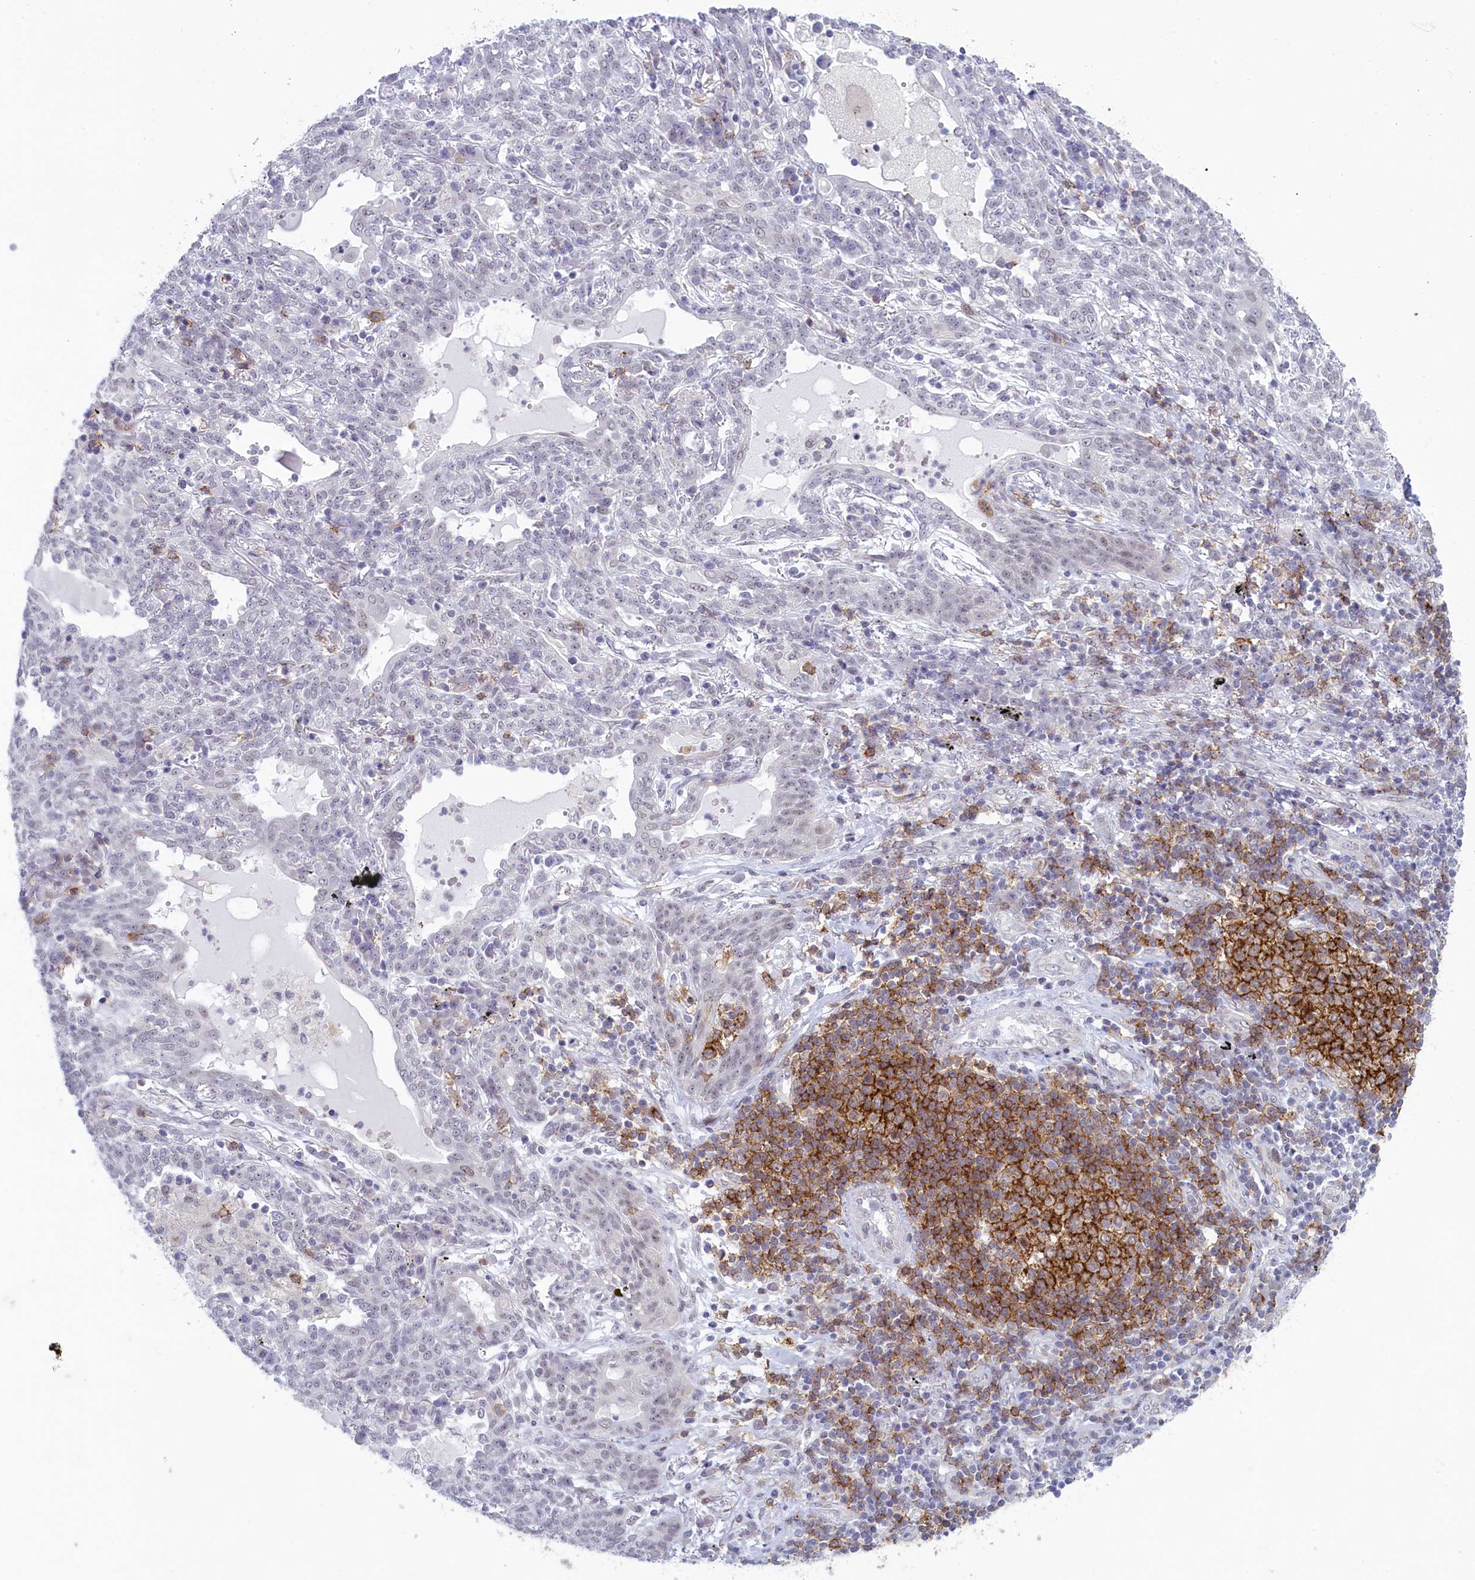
{"staining": {"intensity": "negative", "quantity": "none", "location": "none"}, "tissue": "lung cancer", "cell_type": "Tumor cells", "image_type": "cancer", "snomed": [{"axis": "morphology", "description": "Squamous cell carcinoma, NOS"}, {"axis": "topography", "description": "Lung"}], "caption": "This is a image of IHC staining of lung cancer (squamous cell carcinoma), which shows no staining in tumor cells.", "gene": "ATF7IP2", "patient": {"sex": "female", "age": 70}}